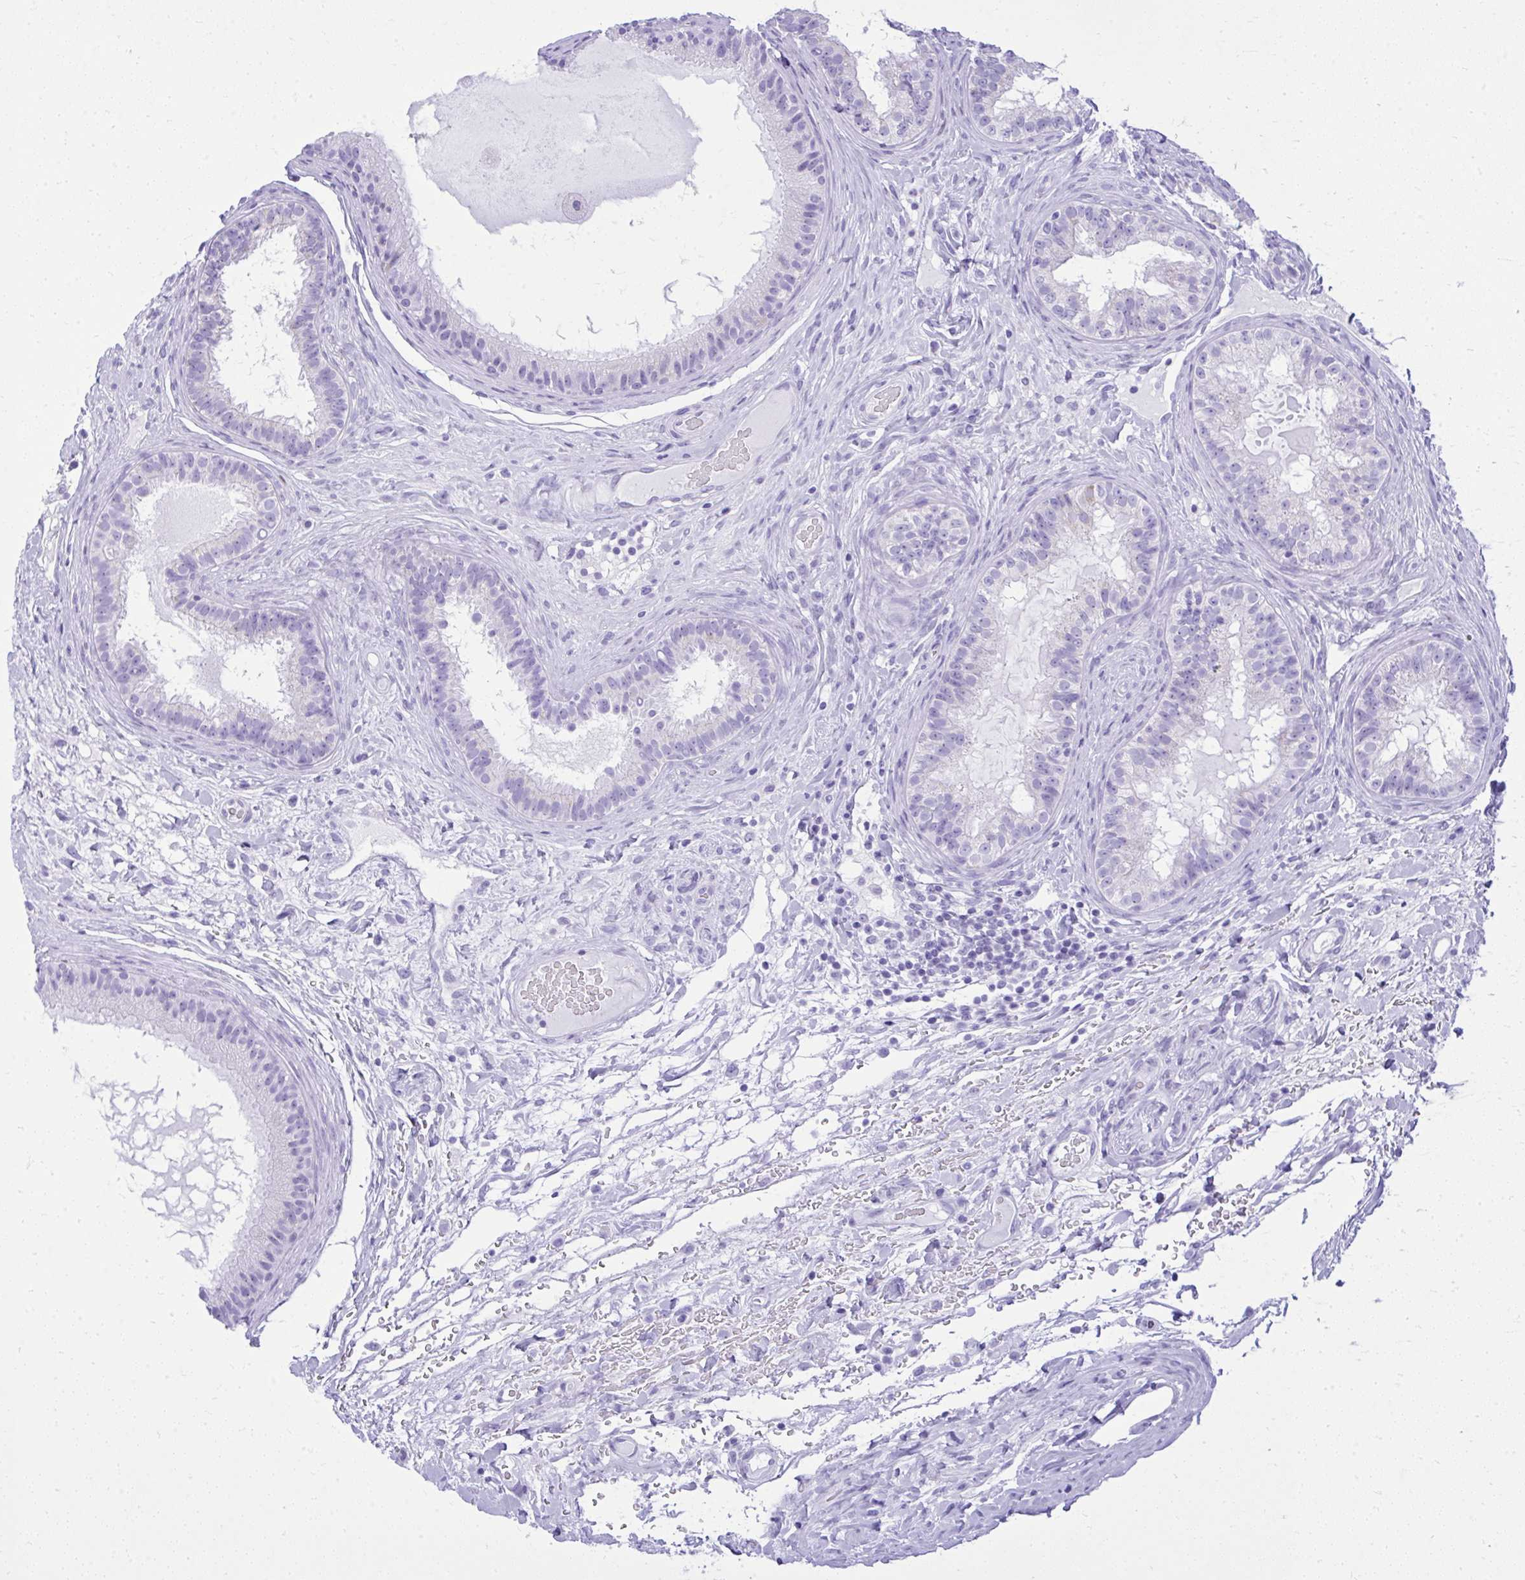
{"staining": {"intensity": "moderate", "quantity": "<25%", "location": "nuclear"}, "tissue": "epididymis", "cell_type": "Glandular cells", "image_type": "normal", "snomed": [{"axis": "morphology", "description": "Normal tissue, NOS"}, {"axis": "topography", "description": "Epididymis"}], "caption": "Immunohistochemistry (IHC) photomicrograph of normal epididymis stained for a protein (brown), which reveals low levels of moderate nuclear staining in approximately <25% of glandular cells.", "gene": "RALYL", "patient": {"sex": "male", "age": 23}}